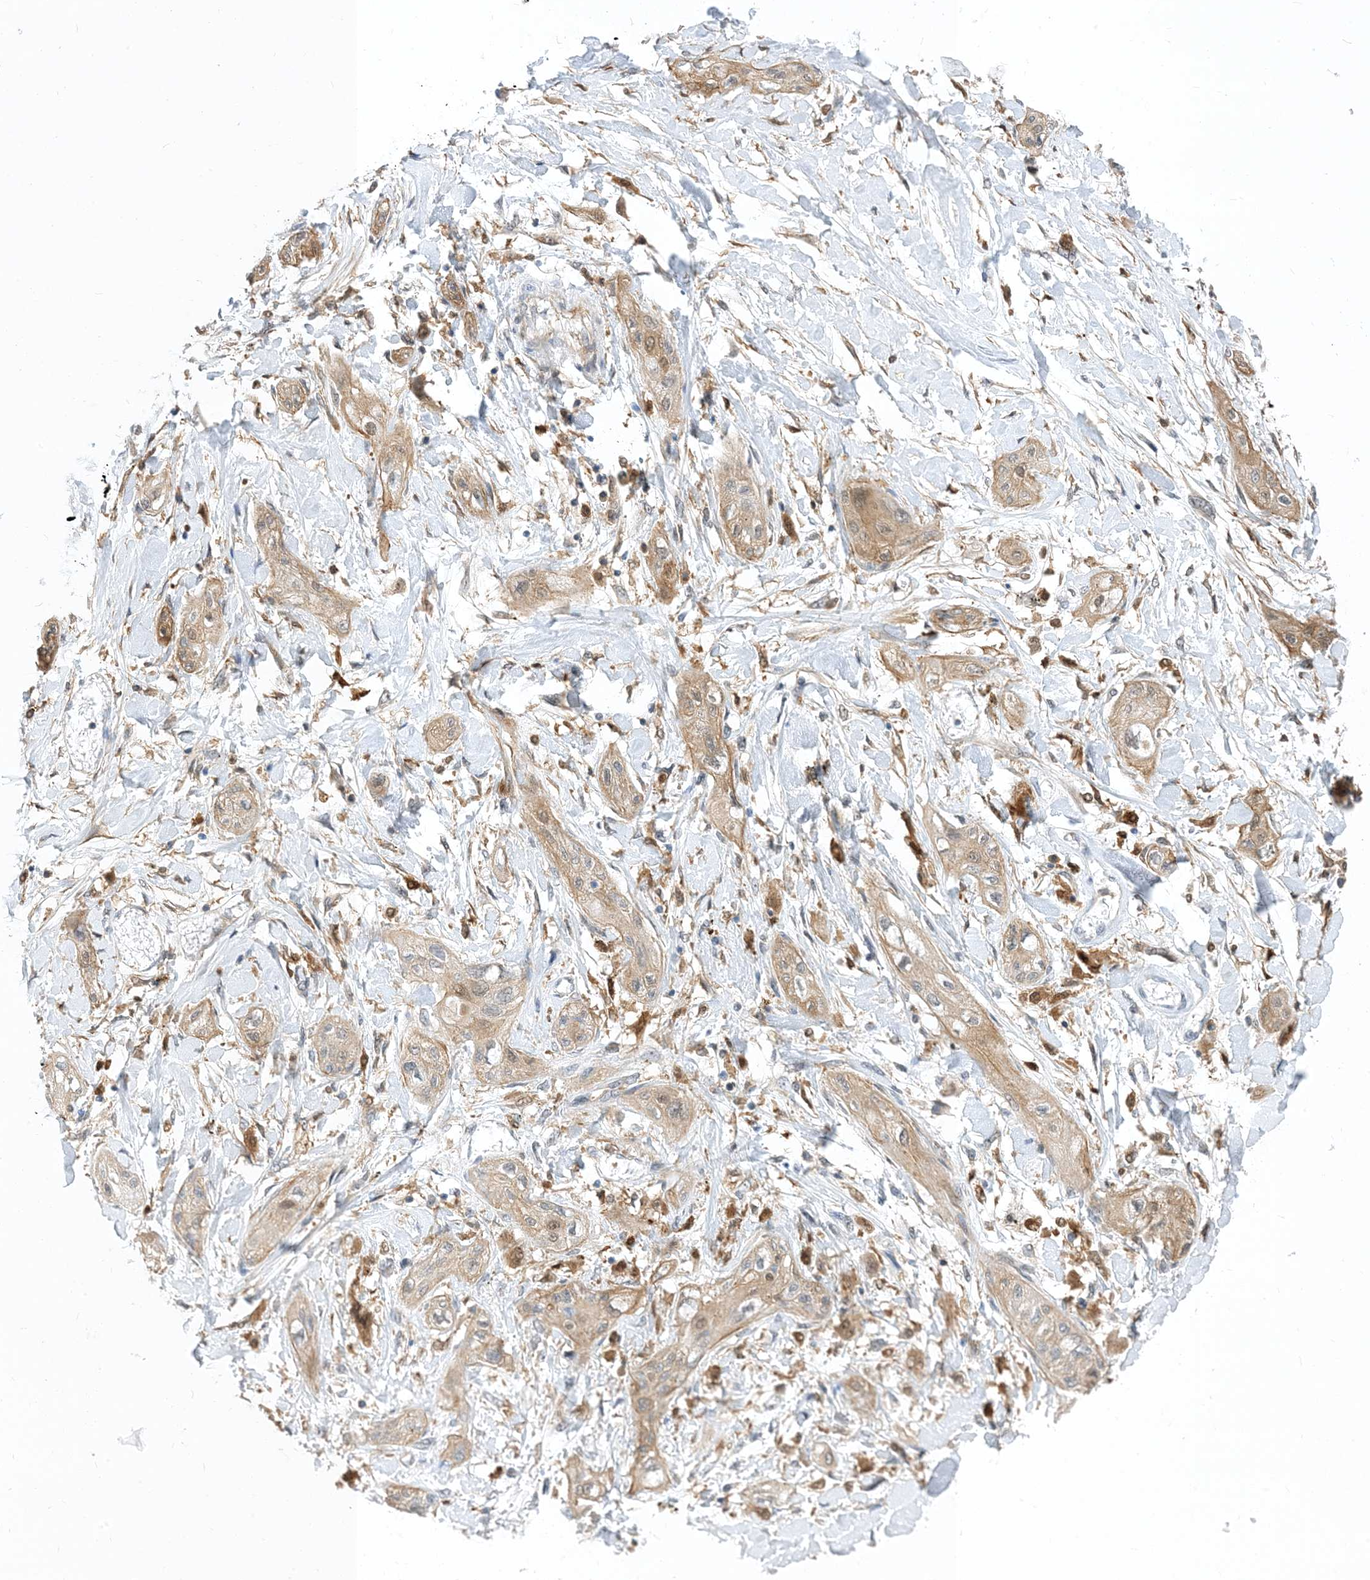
{"staining": {"intensity": "weak", "quantity": ">75%", "location": "cytoplasmic/membranous"}, "tissue": "lung cancer", "cell_type": "Tumor cells", "image_type": "cancer", "snomed": [{"axis": "morphology", "description": "Squamous cell carcinoma, NOS"}, {"axis": "topography", "description": "Lung"}], "caption": "Lung cancer (squamous cell carcinoma) tissue demonstrates weak cytoplasmic/membranous staining in about >75% of tumor cells", "gene": "NAGK", "patient": {"sex": "female", "age": 47}}